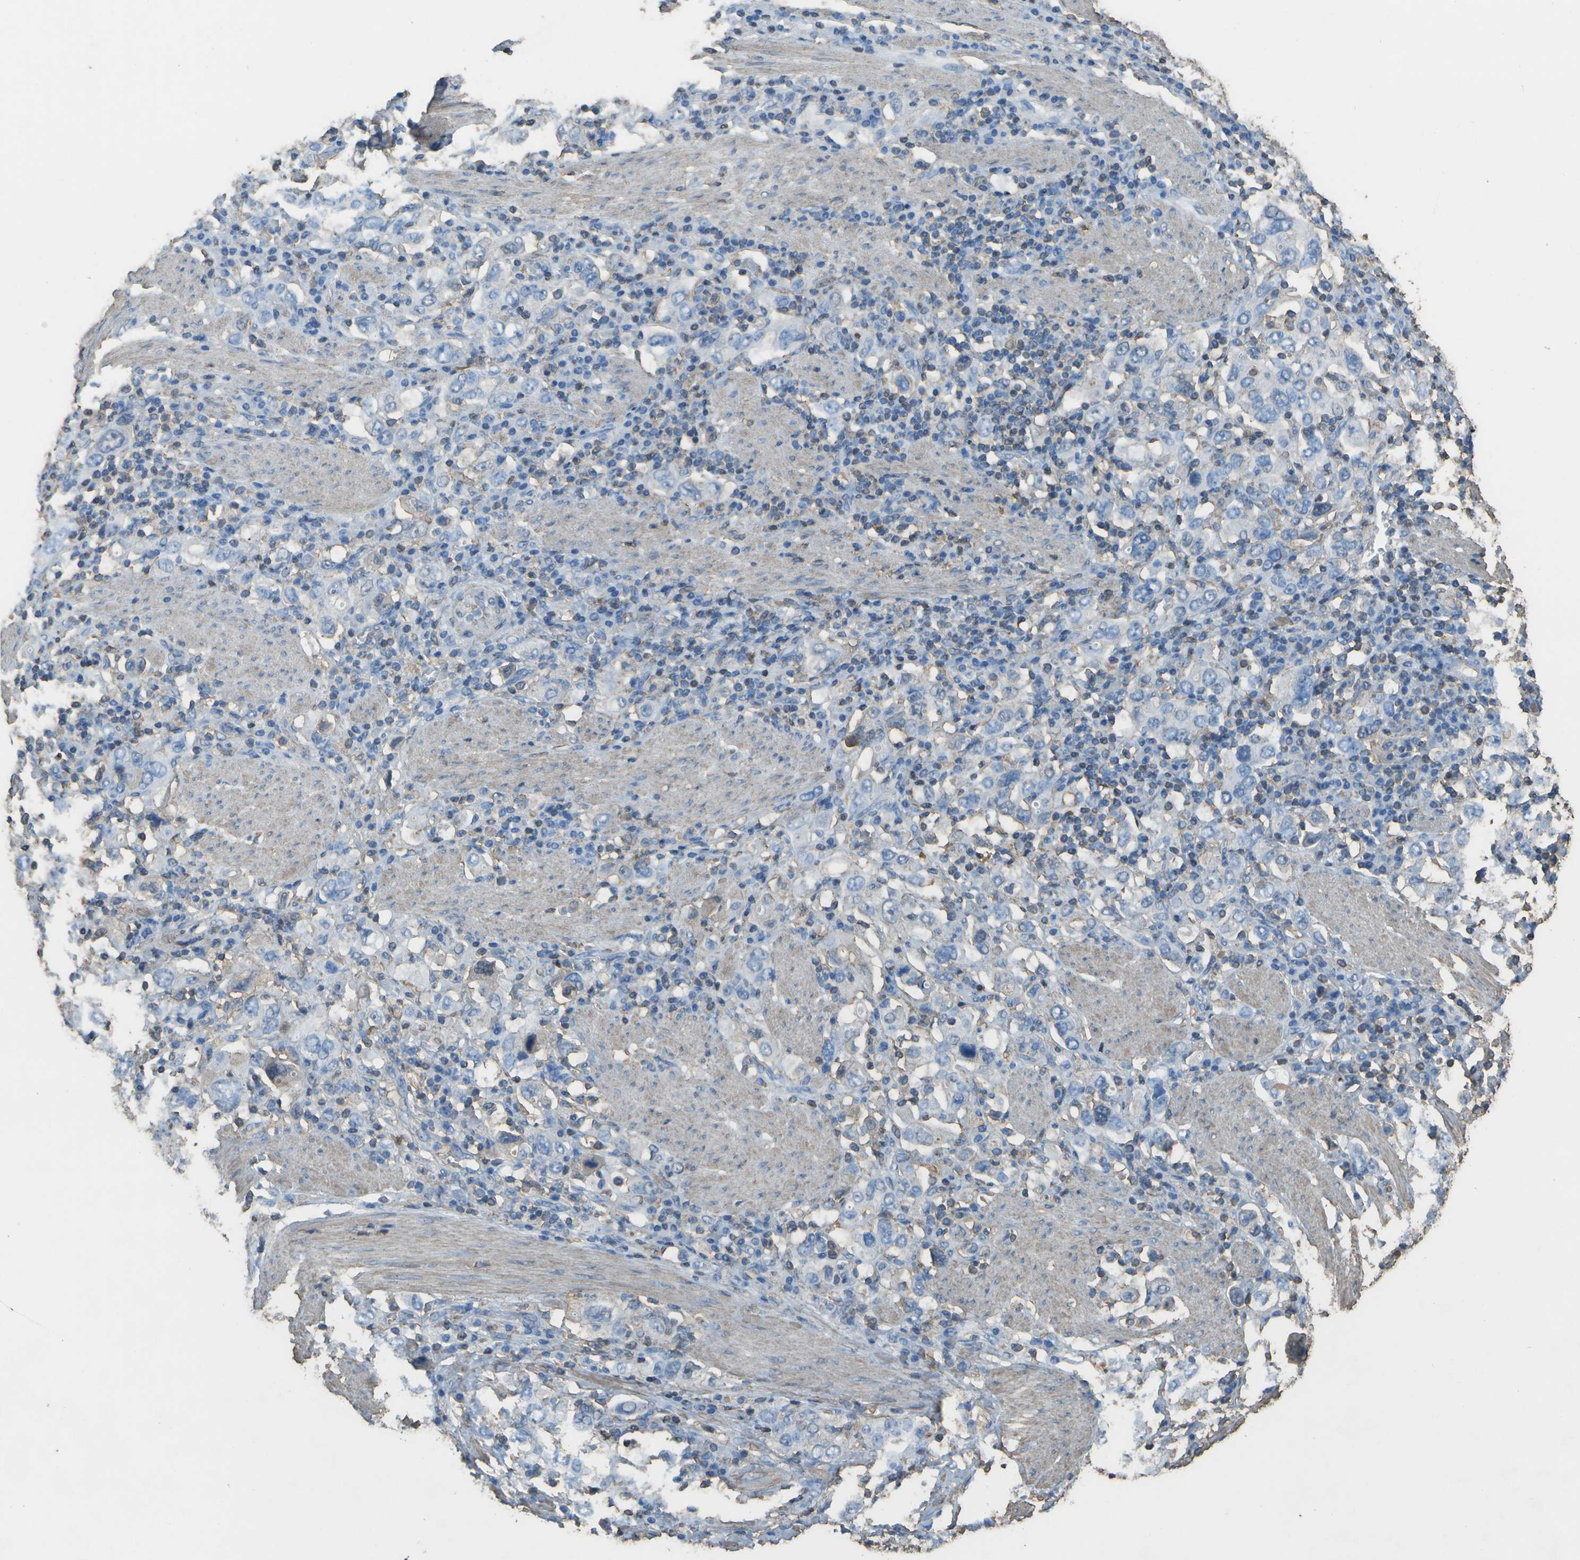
{"staining": {"intensity": "negative", "quantity": "none", "location": "none"}, "tissue": "stomach cancer", "cell_type": "Tumor cells", "image_type": "cancer", "snomed": [{"axis": "morphology", "description": "Adenocarcinoma, NOS"}, {"axis": "topography", "description": "Stomach, upper"}], "caption": "Tumor cells are negative for brown protein staining in stomach cancer (adenocarcinoma). The staining is performed using DAB brown chromogen with nuclei counter-stained in using hematoxylin.", "gene": "CYP4F11", "patient": {"sex": "male", "age": 62}}